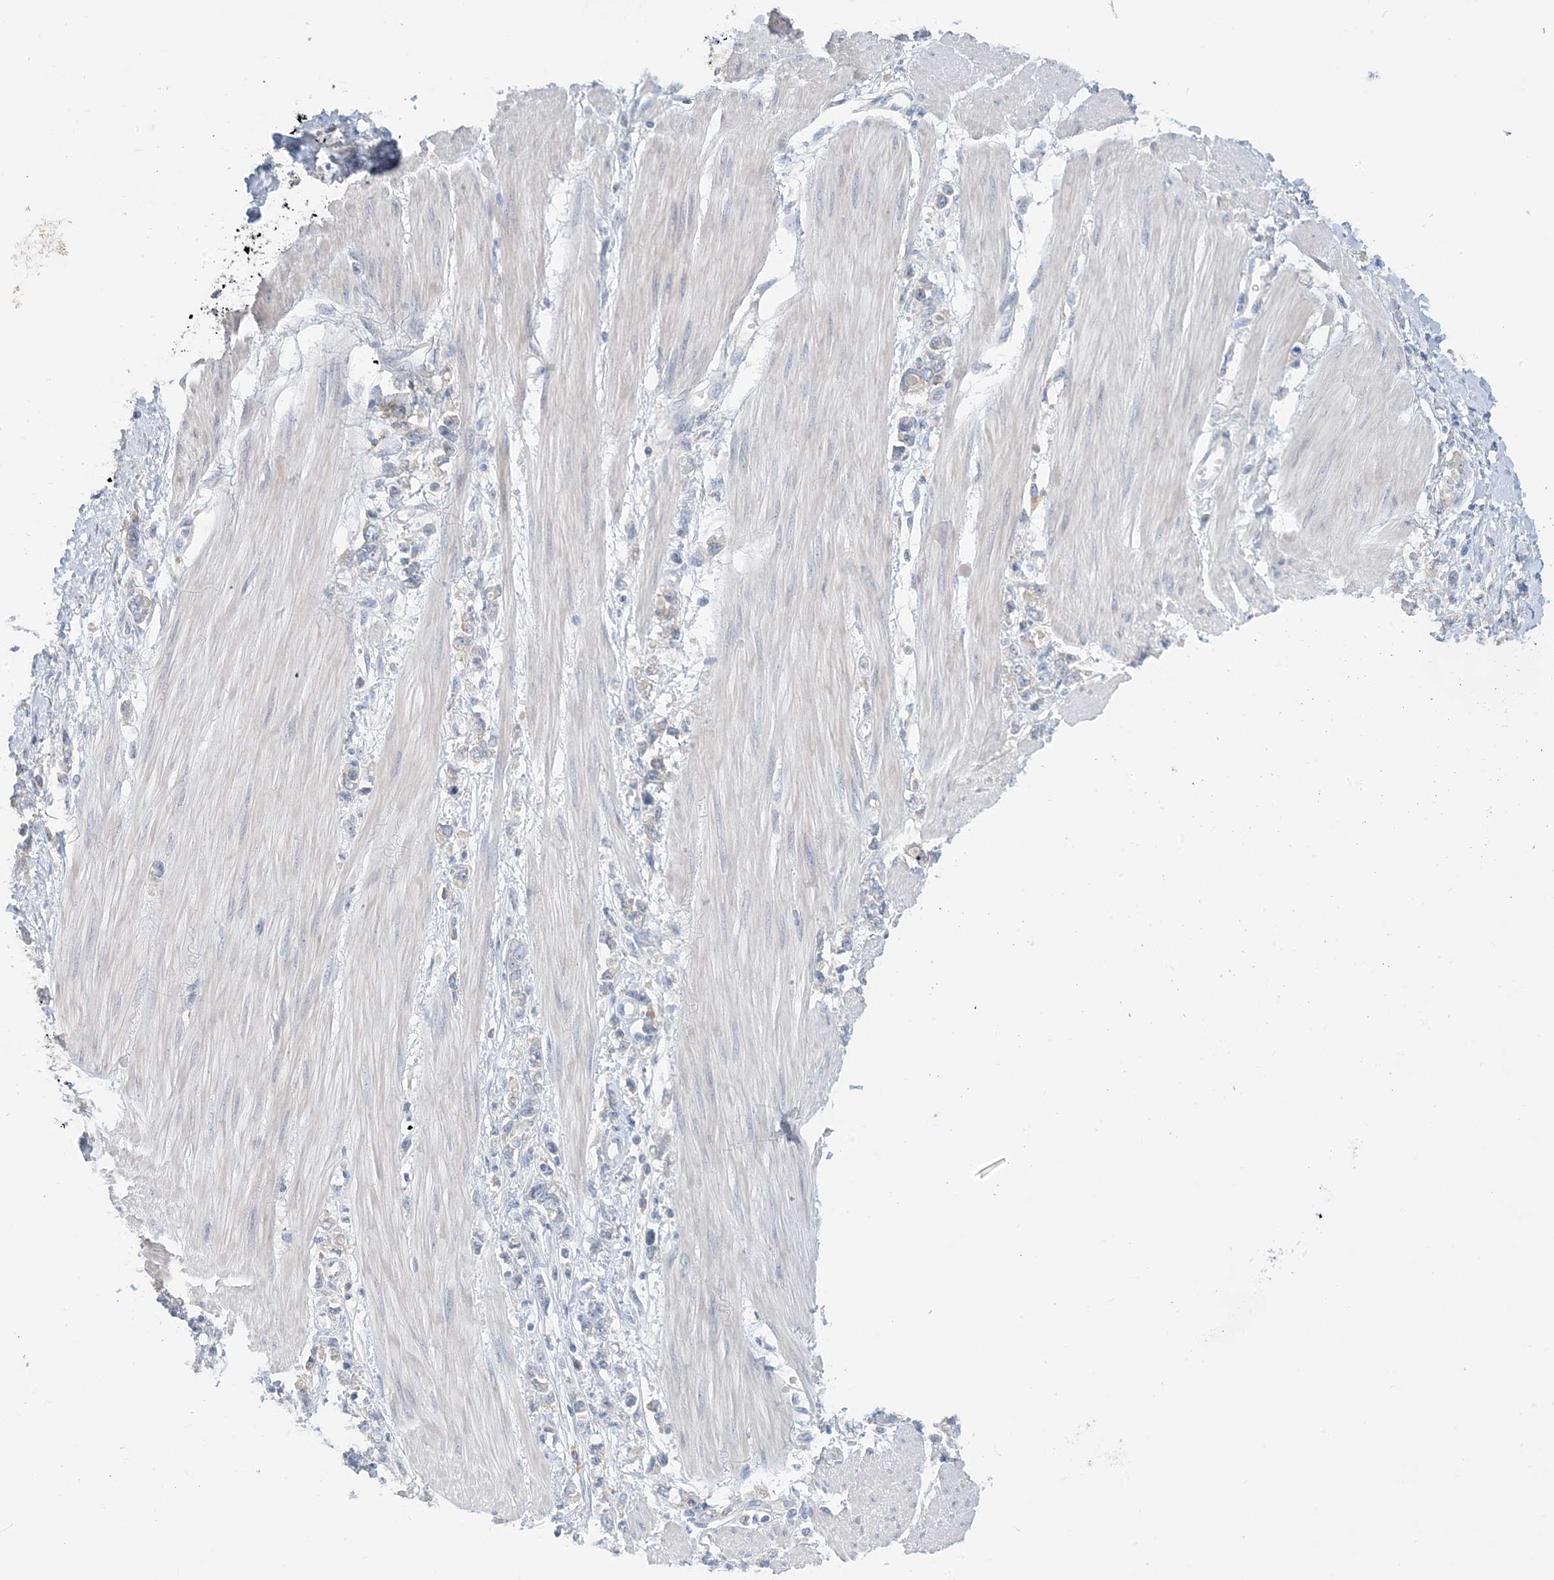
{"staining": {"intensity": "negative", "quantity": "none", "location": "none"}, "tissue": "stomach cancer", "cell_type": "Tumor cells", "image_type": "cancer", "snomed": [{"axis": "morphology", "description": "Adenocarcinoma, NOS"}, {"axis": "topography", "description": "Stomach"}], "caption": "IHC of stomach cancer demonstrates no expression in tumor cells.", "gene": "ZCCHC18", "patient": {"sex": "female", "age": 76}}